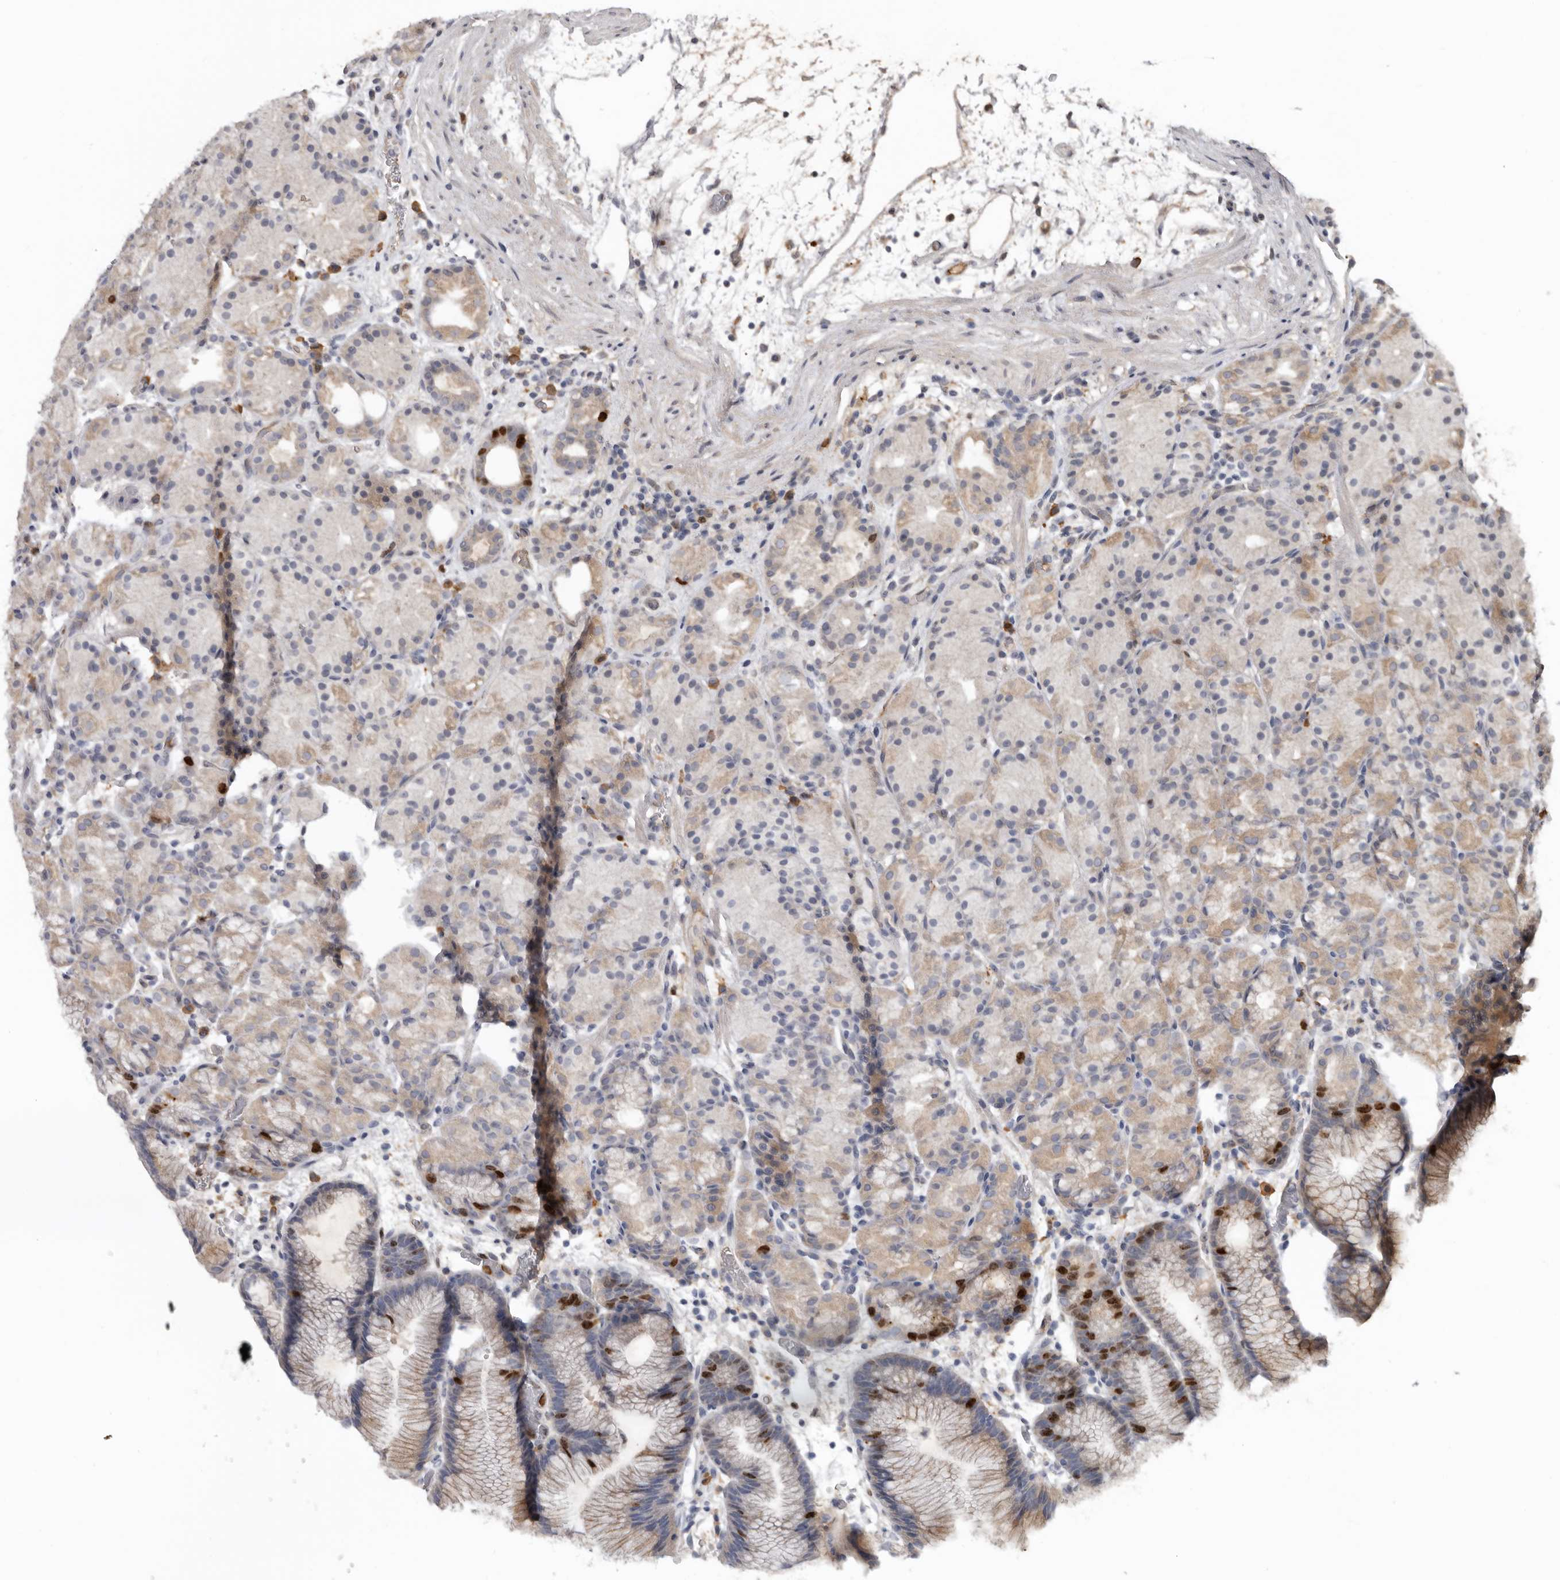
{"staining": {"intensity": "strong", "quantity": "<25%", "location": "cytoplasmic/membranous,nuclear"}, "tissue": "stomach", "cell_type": "Glandular cells", "image_type": "normal", "snomed": [{"axis": "morphology", "description": "Normal tissue, NOS"}, {"axis": "topography", "description": "Stomach, upper"}], "caption": "Glandular cells show medium levels of strong cytoplasmic/membranous,nuclear expression in approximately <25% of cells in benign stomach. Nuclei are stained in blue.", "gene": "CDCA8", "patient": {"sex": "male", "age": 48}}